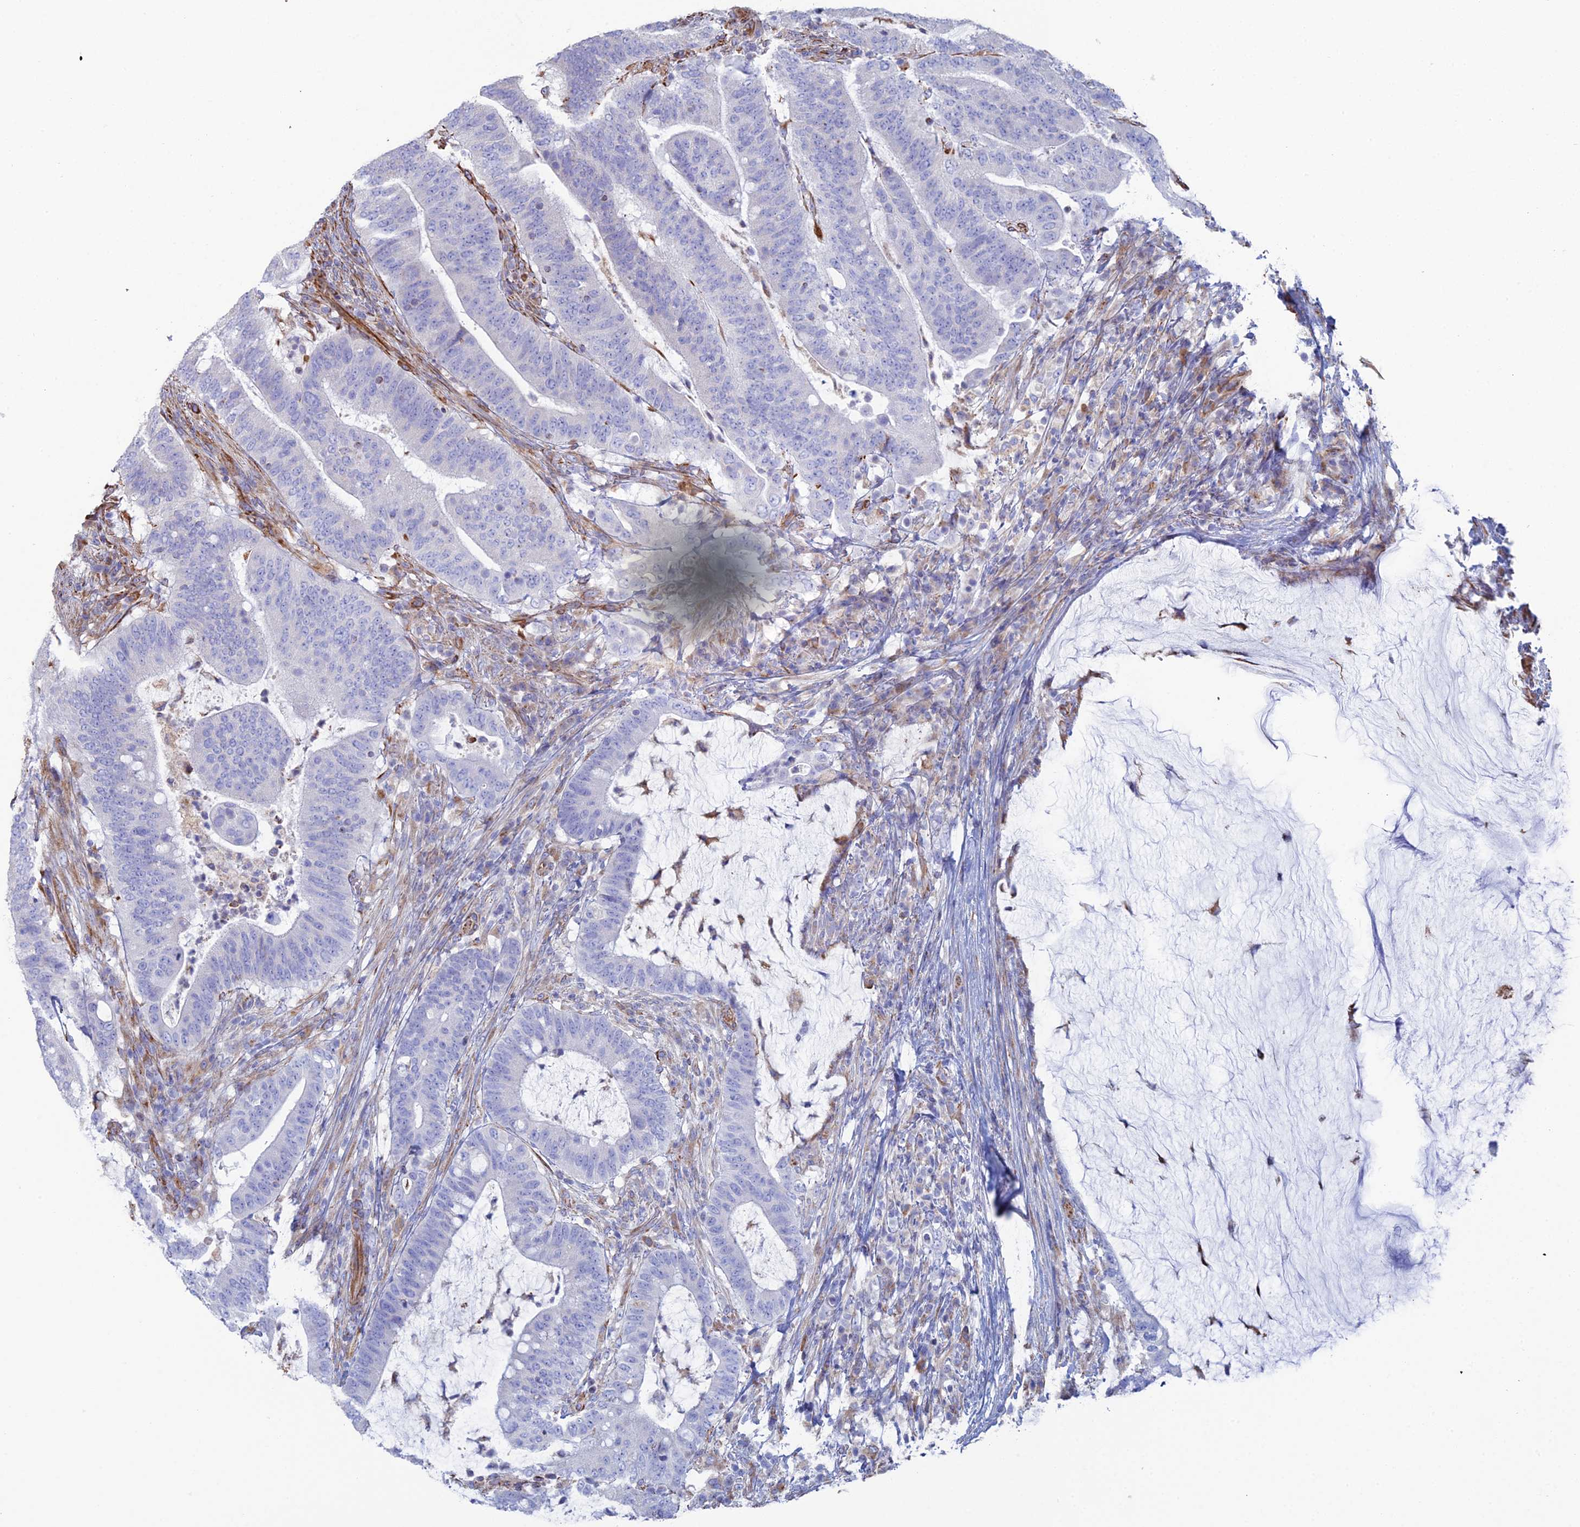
{"staining": {"intensity": "negative", "quantity": "none", "location": "none"}, "tissue": "colorectal cancer", "cell_type": "Tumor cells", "image_type": "cancer", "snomed": [{"axis": "morphology", "description": "Adenocarcinoma, NOS"}, {"axis": "topography", "description": "Colon"}], "caption": "Immunohistochemistry (IHC) histopathology image of colorectal cancer (adenocarcinoma) stained for a protein (brown), which reveals no expression in tumor cells.", "gene": "CLVS2", "patient": {"sex": "female", "age": 66}}